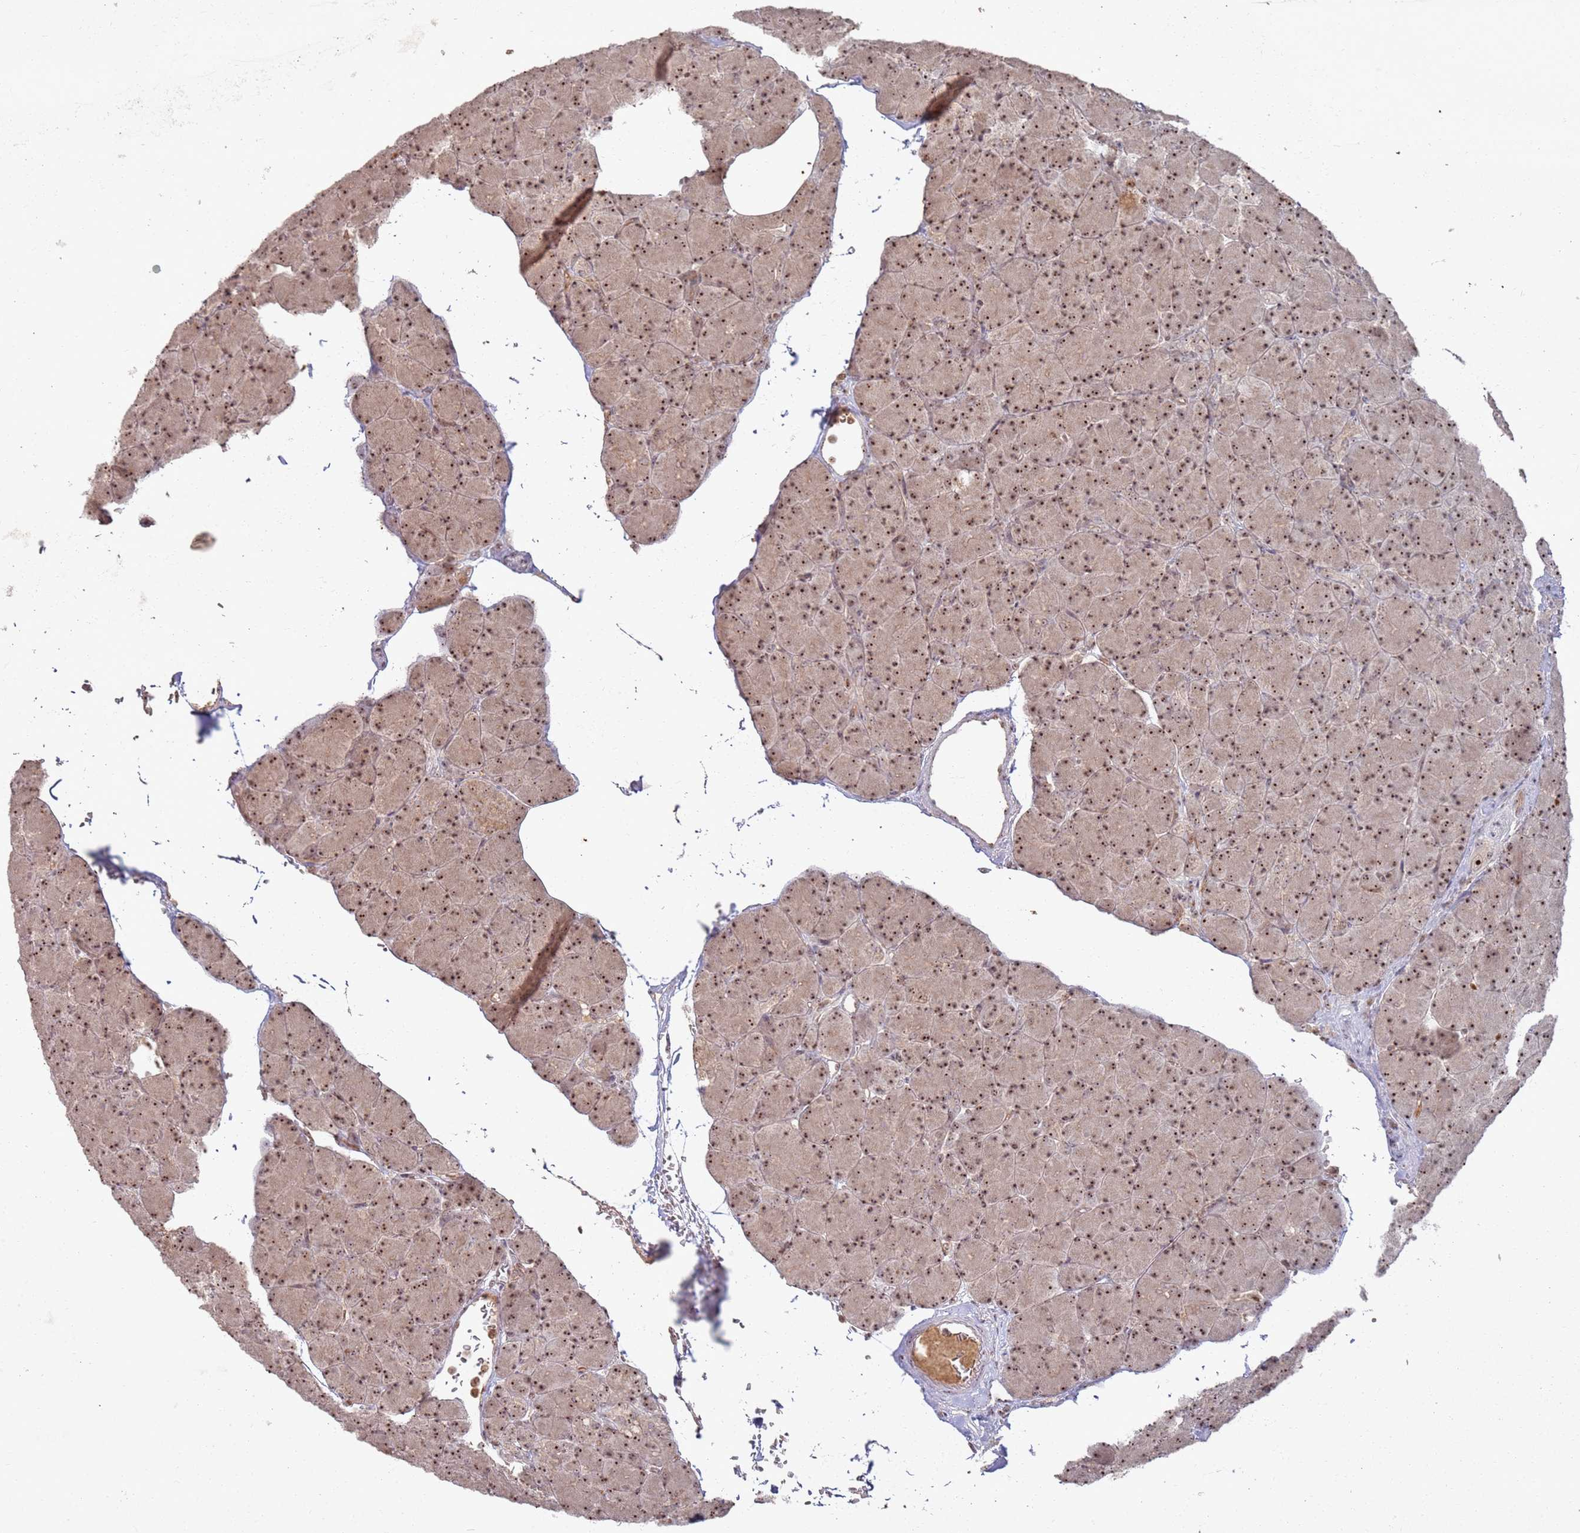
{"staining": {"intensity": "strong", "quantity": ">75%", "location": "nuclear"}, "tissue": "pancreas", "cell_type": "Exocrine glandular cells", "image_type": "normal", "snomed": [{"axis": "morphology", "description": "Normal tissue, NOS"}, {"axis": "topography", "description": "Pancreas"}], "caption": "Exocrine glandular cells exhibit high levels of strong nuclear positivity in about >75% of cells in normal pancreas.", "gene": "UTP11", "patient": {"sex": "female", "age": 43}}